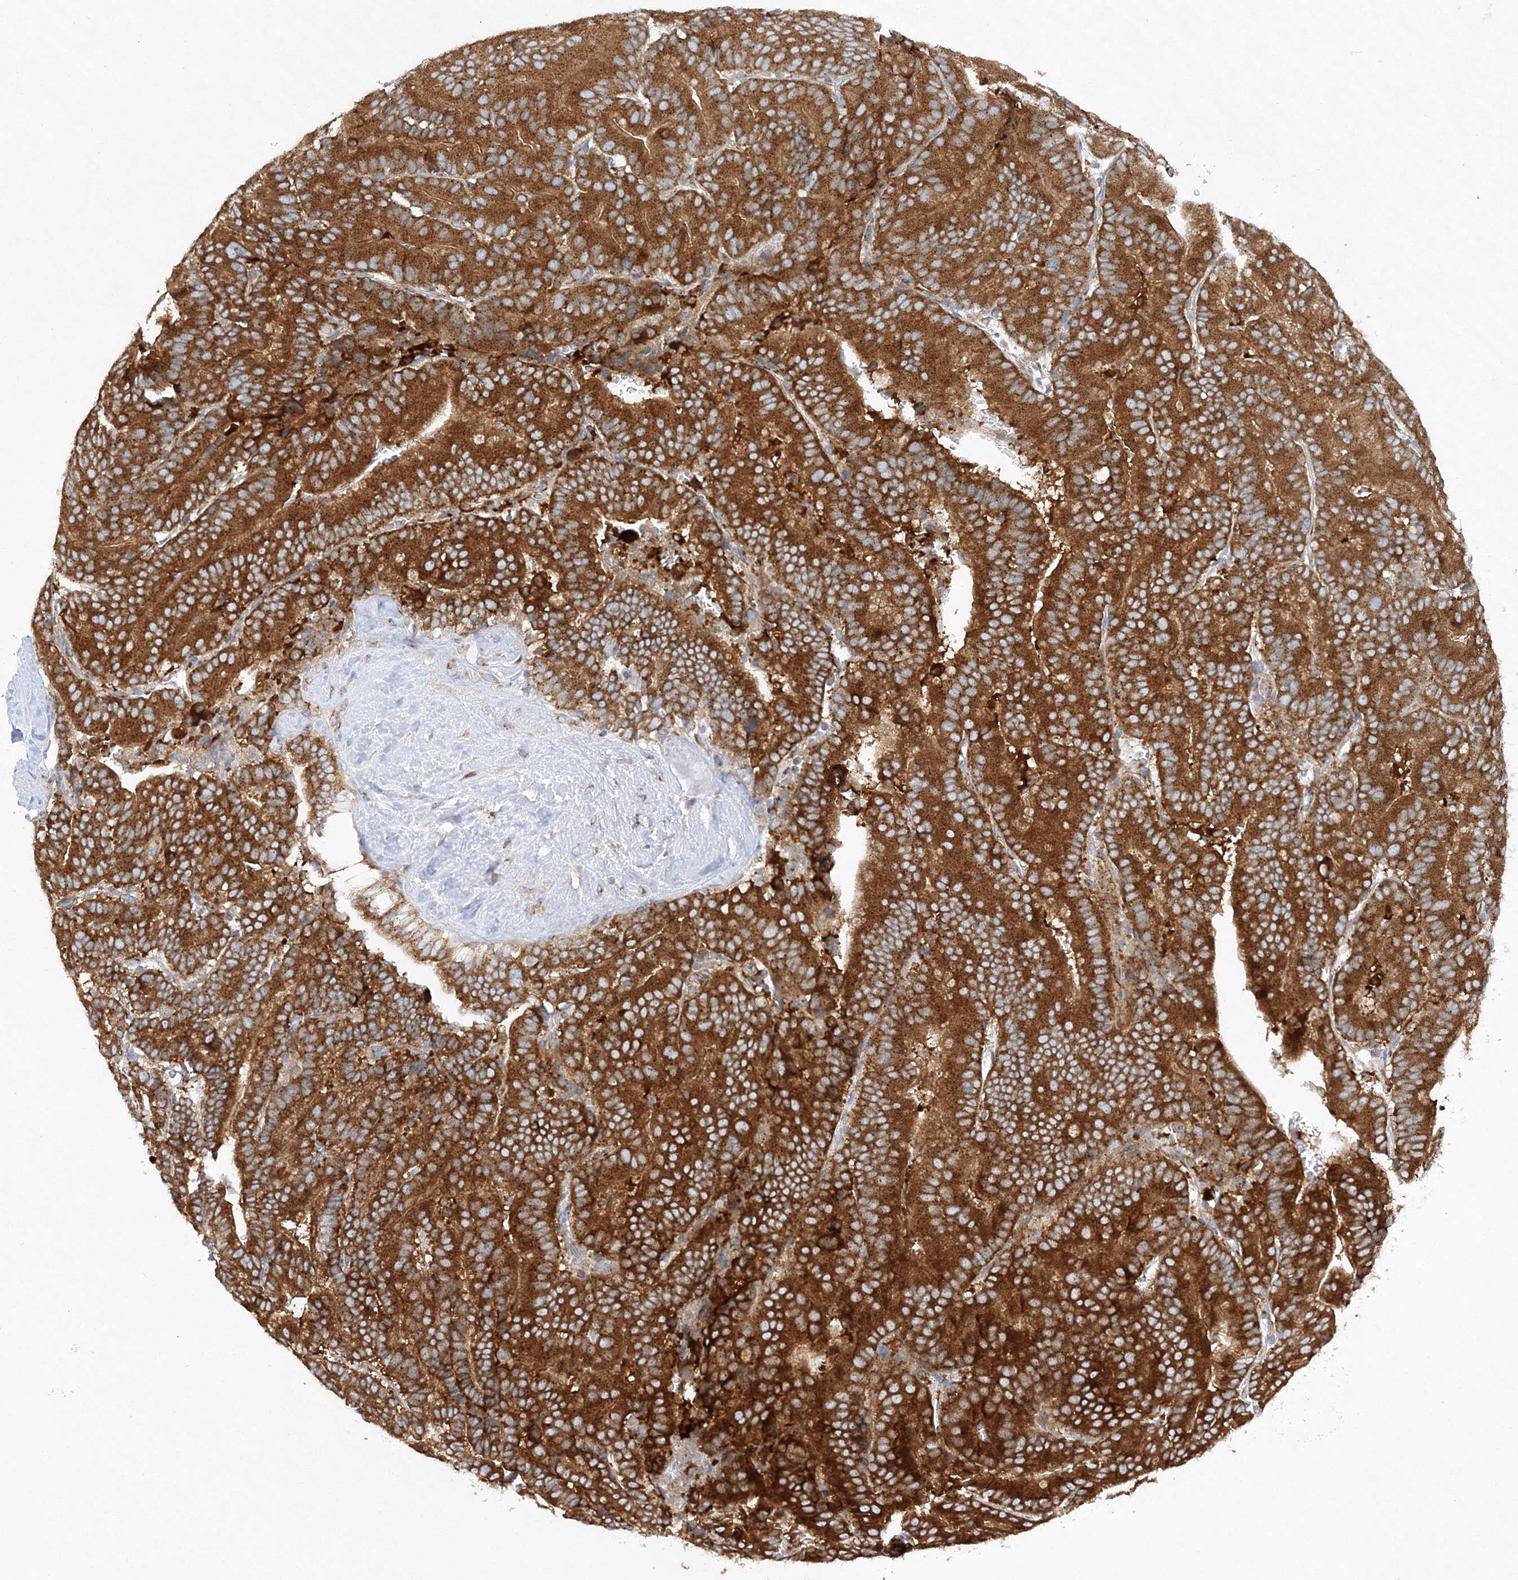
{"staining": {"intensity": "strong", "quantity": ">75%", "location": "cytoplasmic/membranous"}, "tissue": "liver cancer", "cell_type": "Tumor cells", "image_type": "cancer", "snomed": [{"axis": "morphology", "description": "Cholangiocarcinoma"}, {"axis": "topography", "description": "Liver"}], "caption": "A high-resolution histopathology image shows immunohistochemistry (IHC) staining of cholangiocarcinoma (liver), which demonstrates strong cytoplasmic/membranous expression in about >75% of tumor cells. Using DAB (3,3'-diaminobenzidine) (brown) and hematoxylin (blue) stains, captured at high magnification using brightfield microscopy.", "gene": "SEC23IP", "patient": {"sex": "female", "age": 75}}